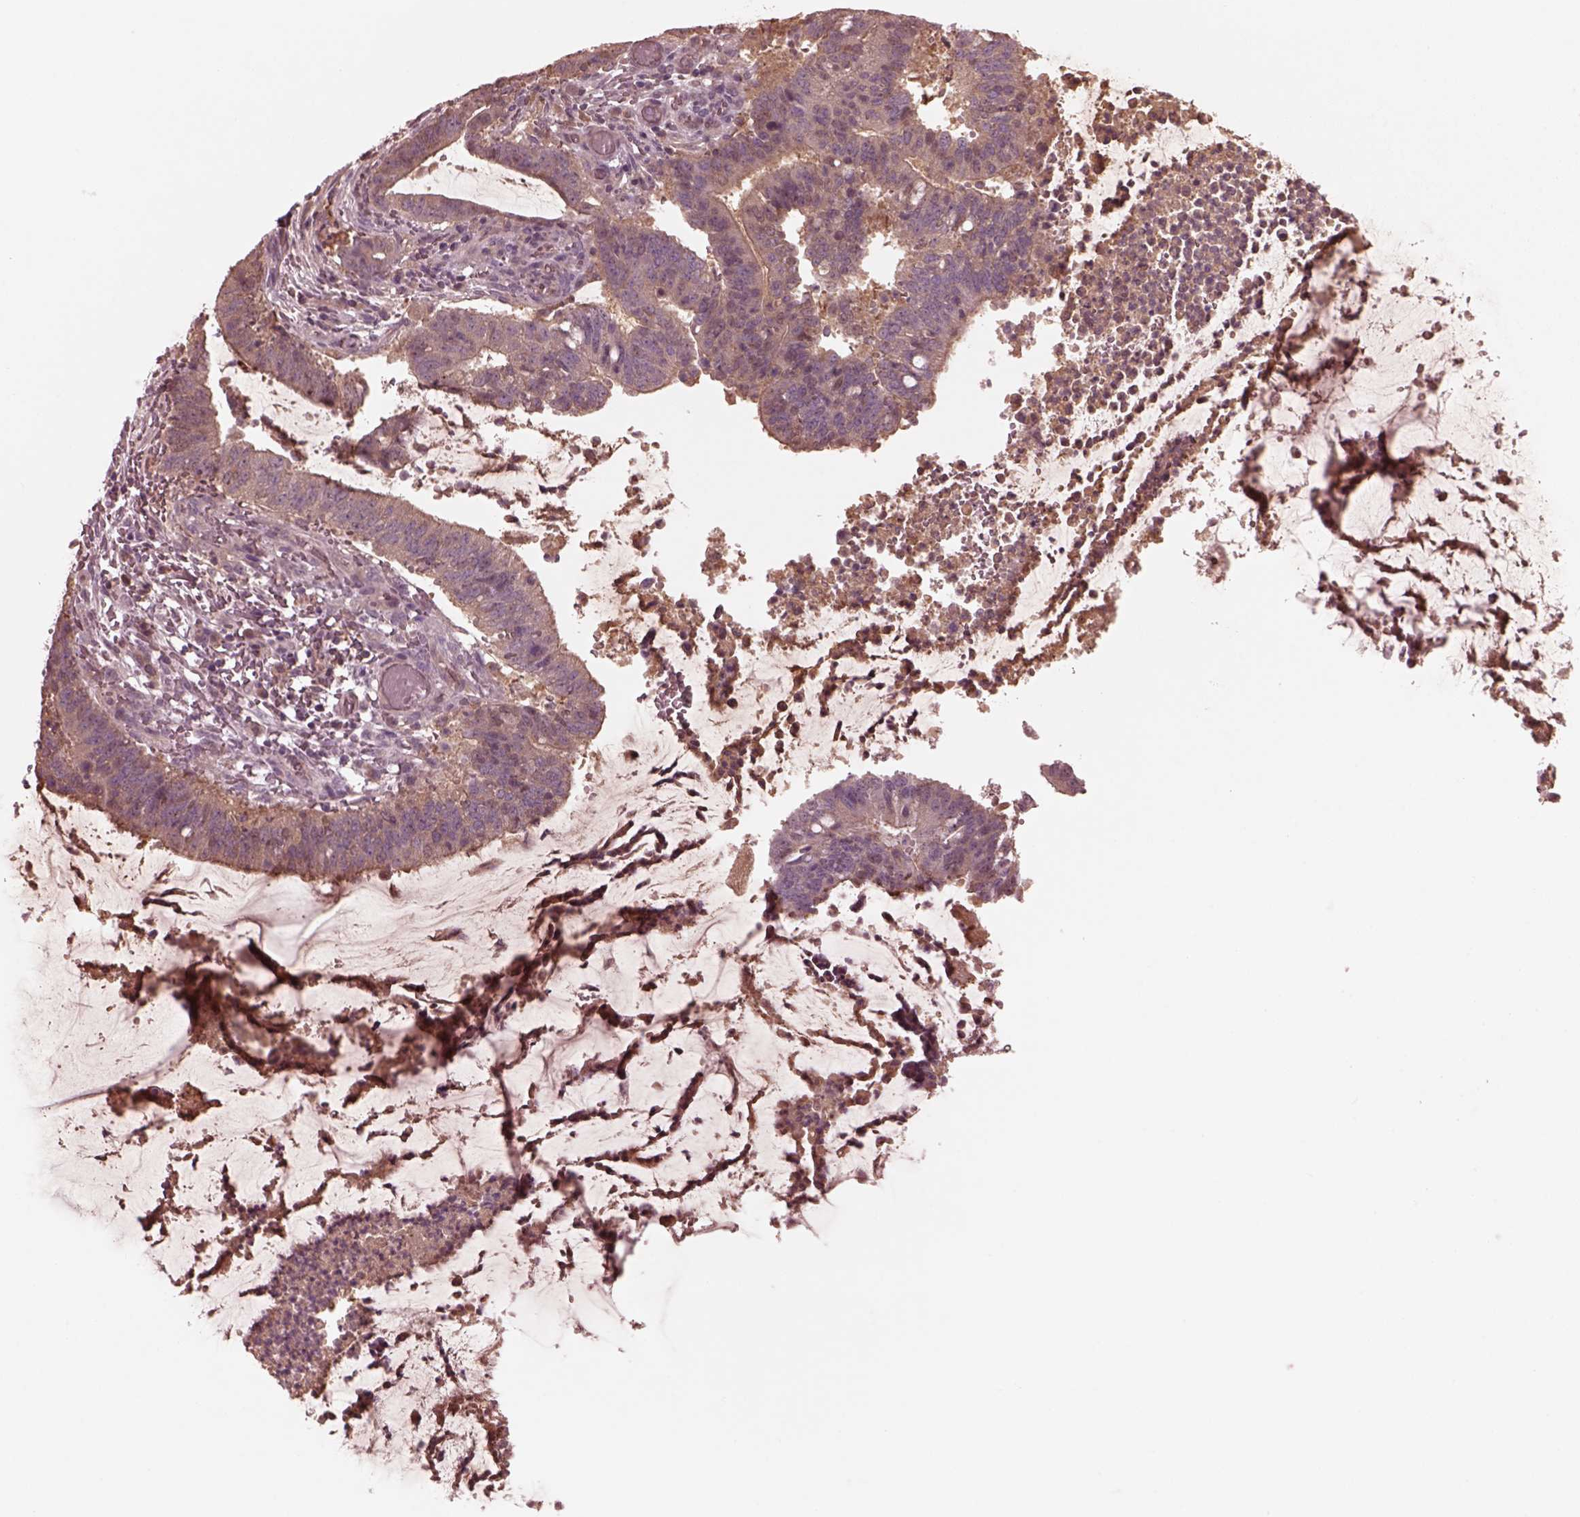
{"staining": {"intensity": "weak", "quantity": "<25%", "location": "cytoplasmic/membranous"}, "tissue": "colorectal cancer", "cell_type": "Tumor cells", "image_type": "cancer", "snomed": [{"axis": "morphology", "description": "Adenocarcinoma, NOS"}, {"axis": "topography", "description": "Colon"}], "caption": "Tumor cells are negative for protein expression in human colorectal cancer.", "gene": "VWA5B1", "patient": {"sex": "female", "age": 43}}